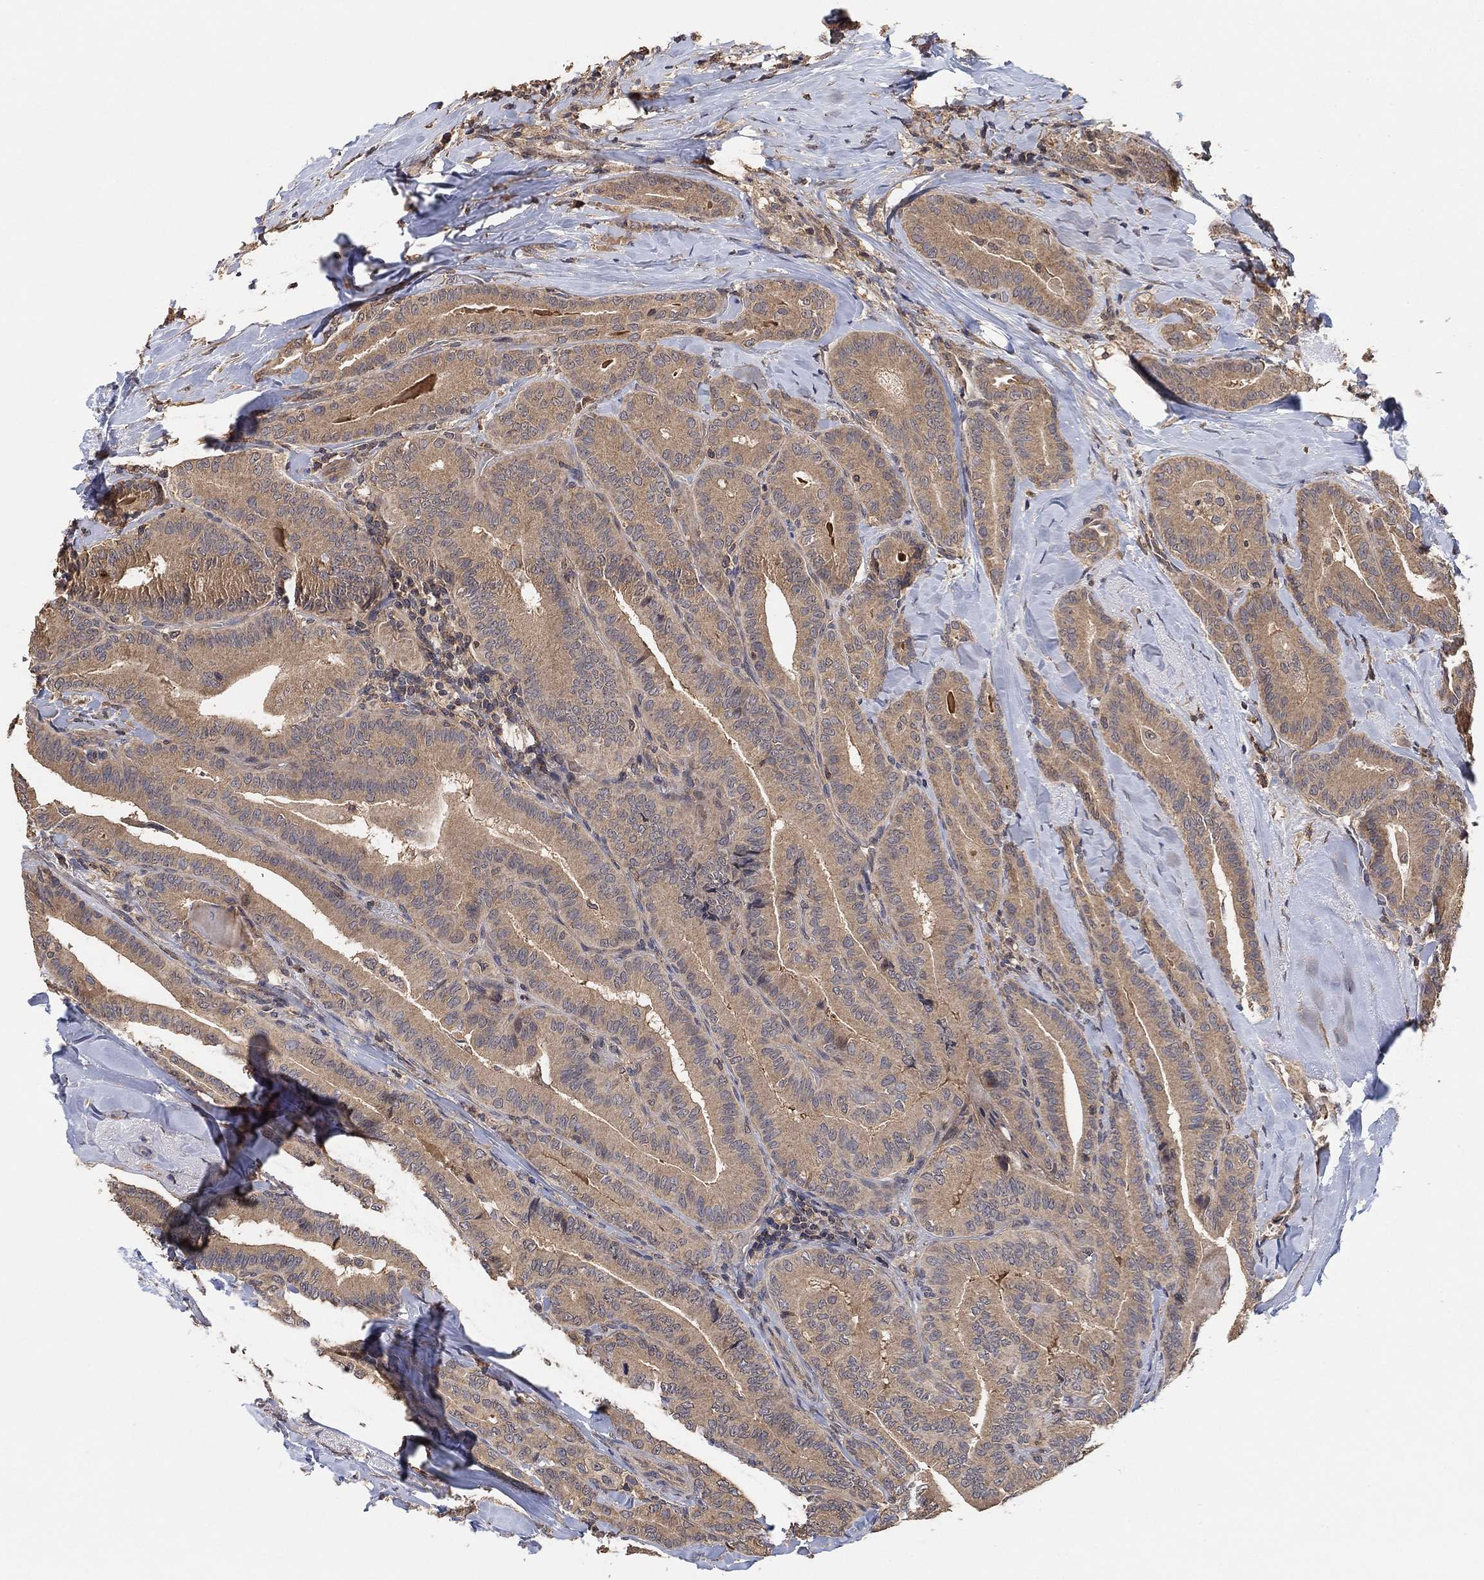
{"staining": {"intensity": "weak", "quantity": "25%-75%", "location": "cytoplasmic/membranous"}, "tissue": "thyroid cancer", "cell_type": "Tumor cells", "image_type": "cancer", "snomed": [{"axis": "morphology", "description": "Papillary adenocarcinoma, NOS"}, {"axis": "topography", "description": "Thyroid gland"}], "caption": "The micrograph exhibits immunohistochemical staining of thyroid cancer. There is weak cytoplasmic/membranous staining is appreciated in approximately 25%-75% of tumor cells. (Brightfield microscopy of DAB IHC at high magnification).", "gene": "CCDC43", "patient": {"sex": "male", "age": 61}}